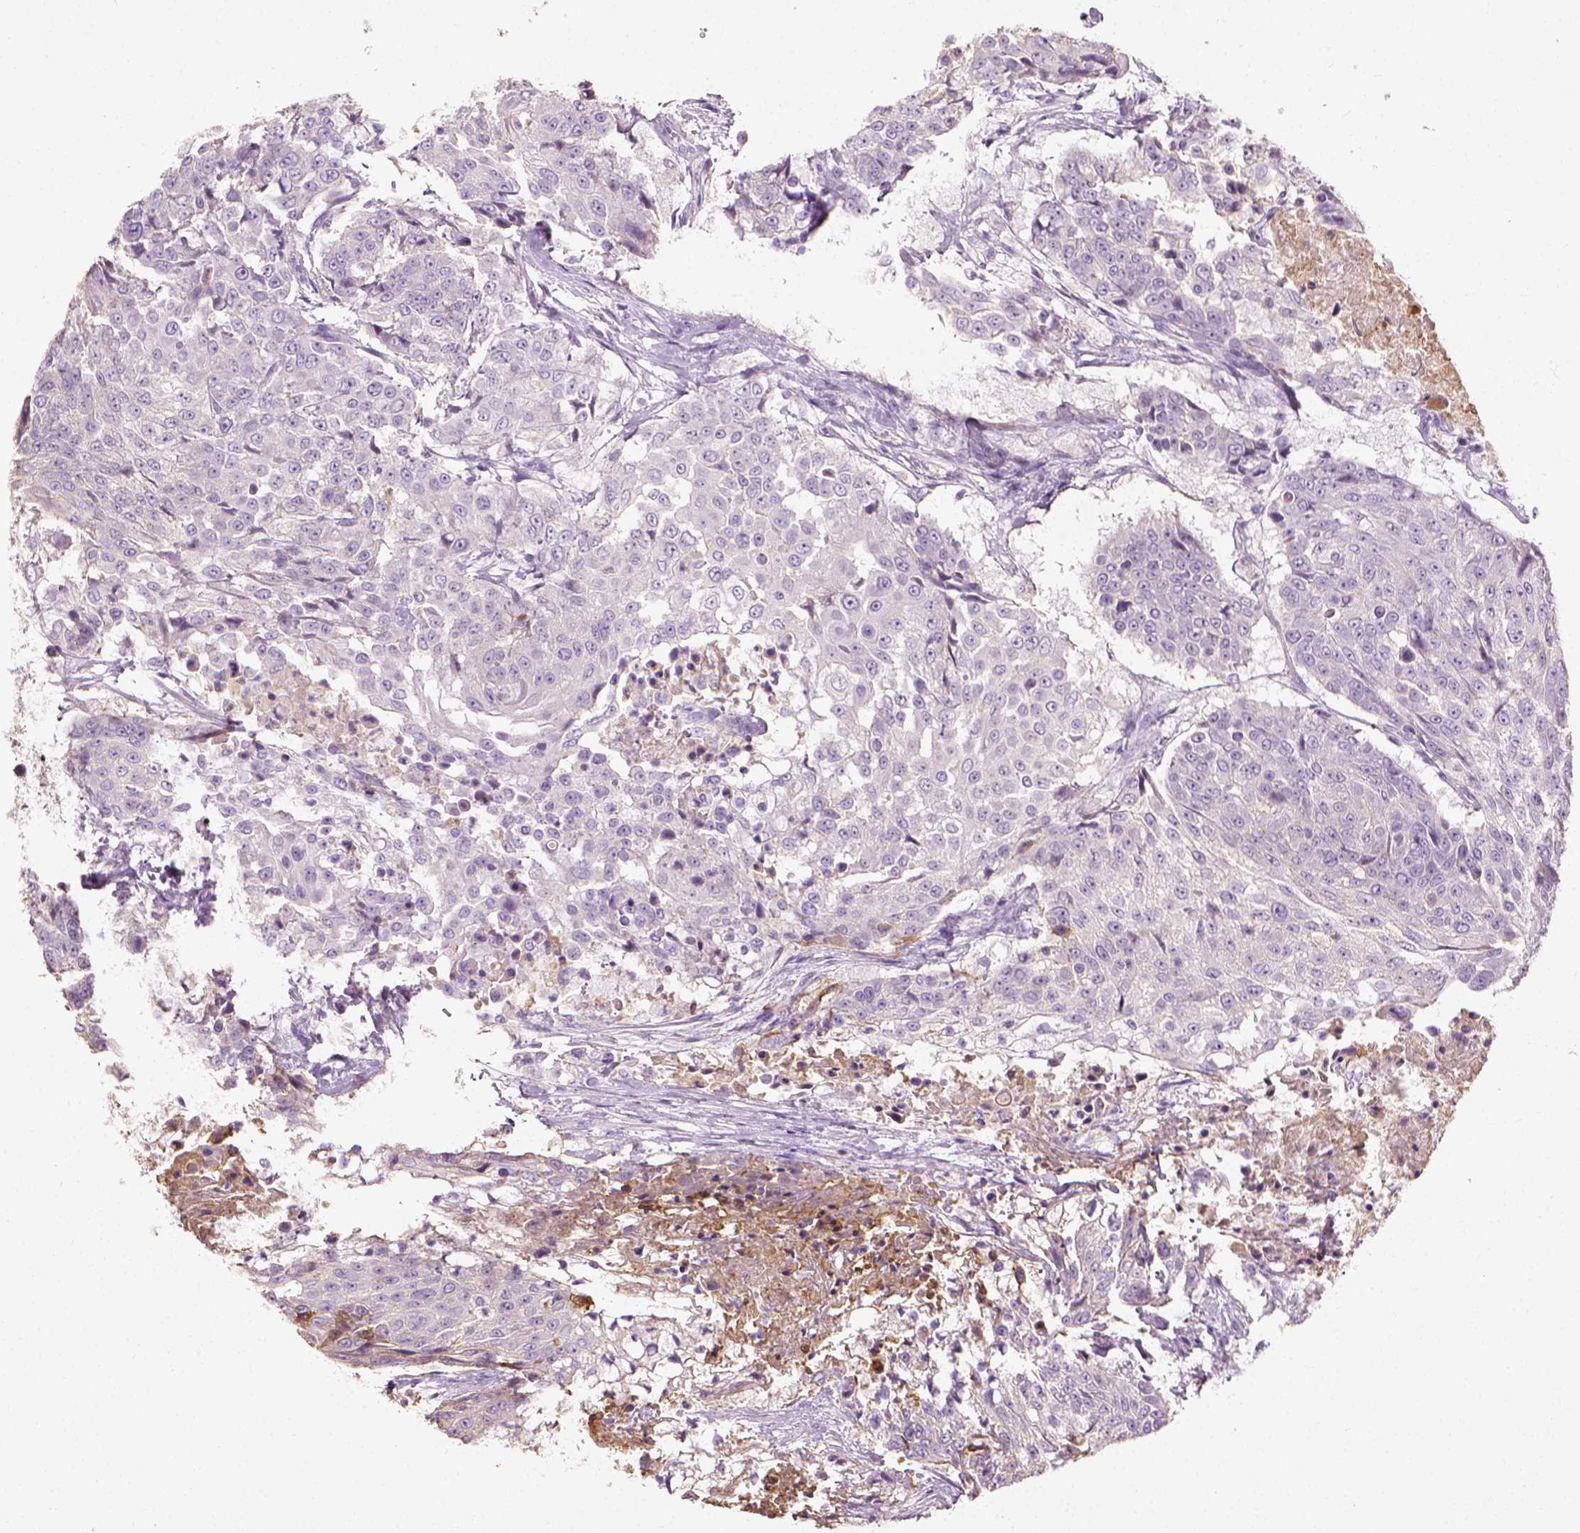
{"staining": {"intensity": "negative", "quantity": "none", "location": "none"}, "tissue": "urothelial cancer", "cell_type": "Tumor cells", "image_type": "cancer", "snomed": [{"axis": "morphology", "description": "Urothelial carcinoma, High grade"}, {"axis": "topography", "description": "Urinary bladder"}], "caption": "Tumor cells show no significant positivity in urothelial cancer.", "gene": "DHCR24", "patient": {"sex": "female", "age": 63}}